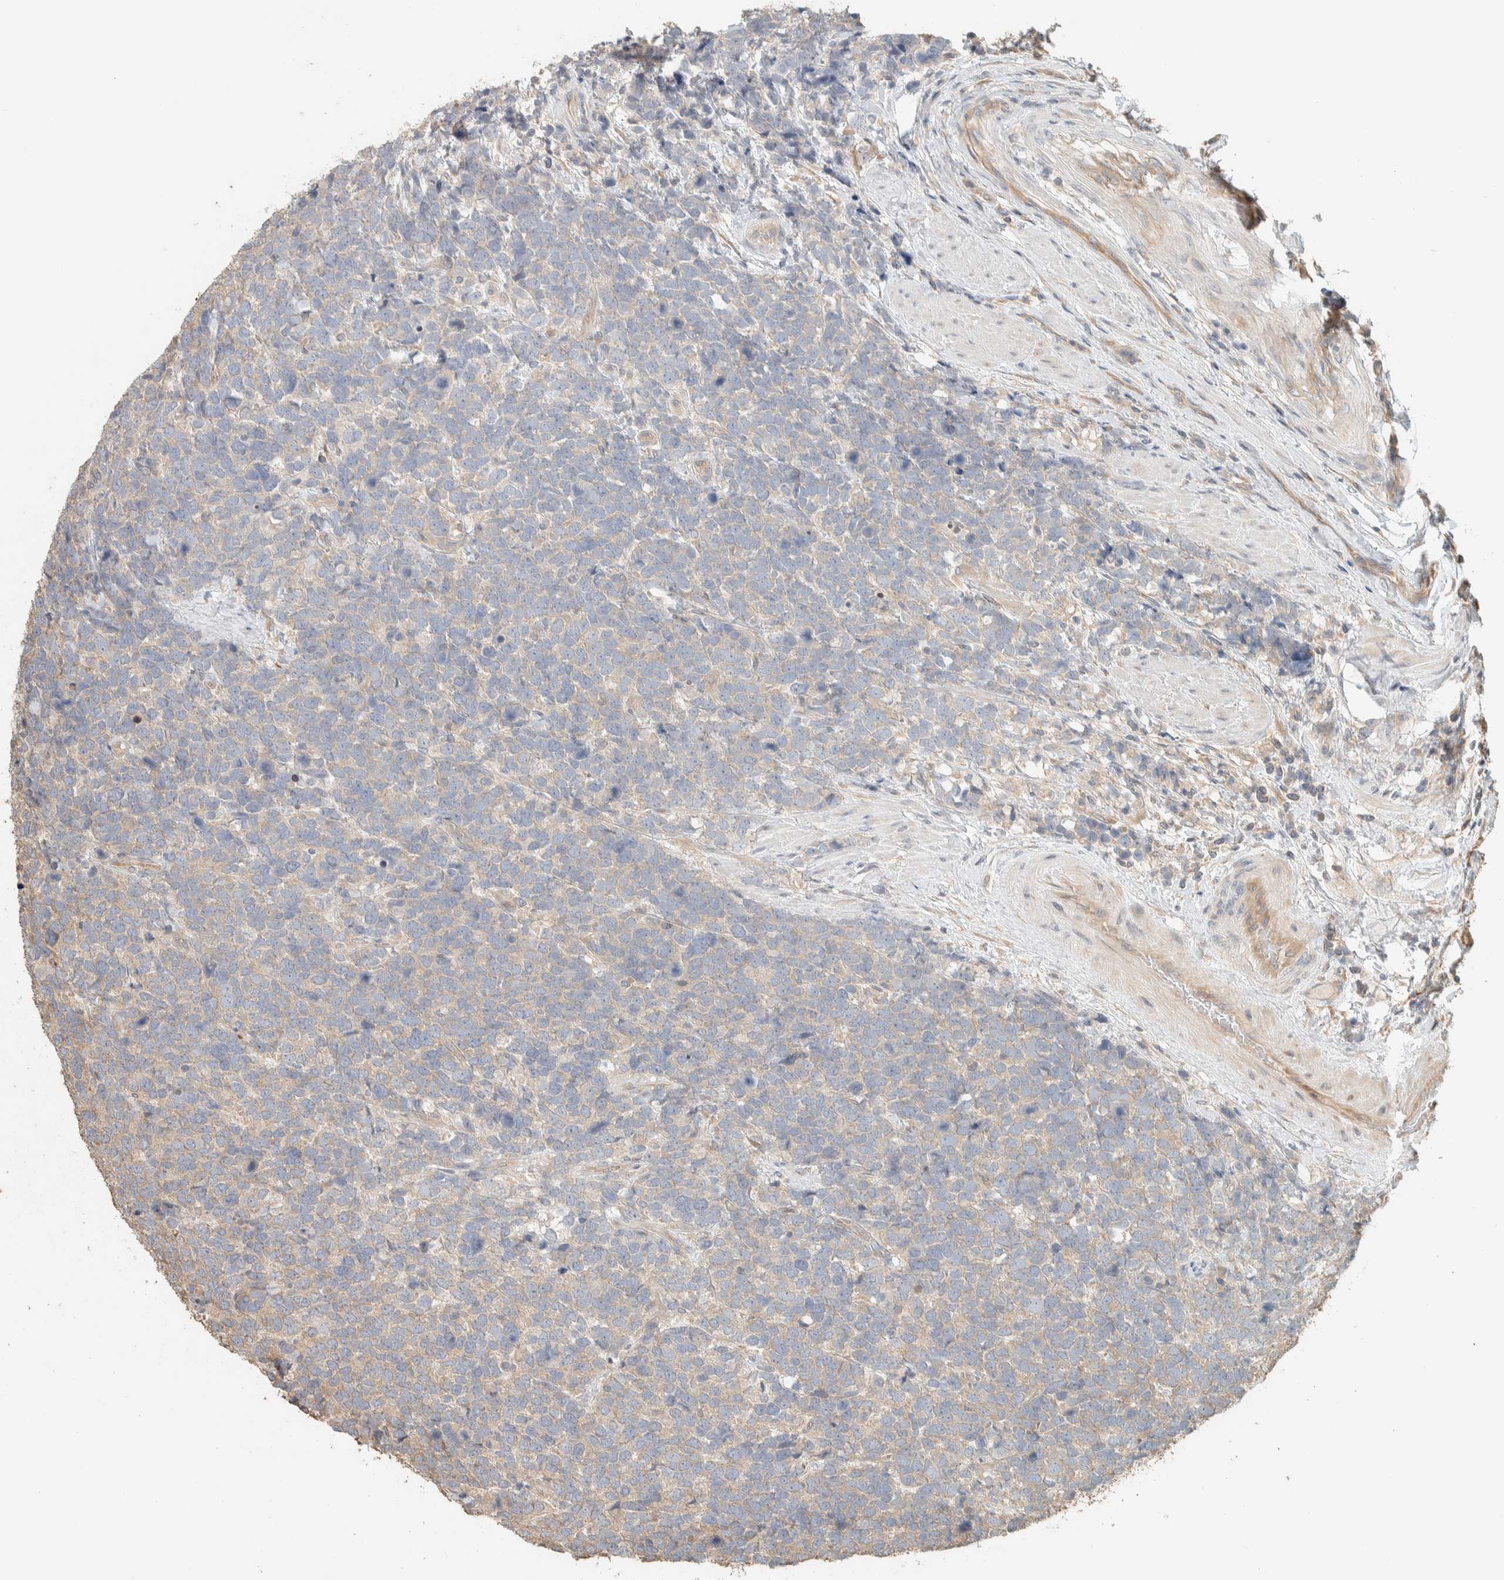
{"staining": {"intensity": "negative", "quantity": "none", "location": "none"}, "tissue": "urothelial cancer", "cell_type": "Tumor cells", "image_type": "cancer", "snomed": [{"axis": "morphology", "description": "Urothelial carcinoma, High grade"}, {"axis": "topography", "description": "Urinary bladder"}], "caption": "A photomicrograph of human urothelial cancer is negative for staining in tumor cells. The staining was performed using DAB (3,3'-diaminobenzidine) to visualize the protein expression in brown, while the nuclei were stained in blue with hematoxylin (Magnification: 20x).", "gene": "EXOC7", "patient": {"sex": "female", "age": 82}}